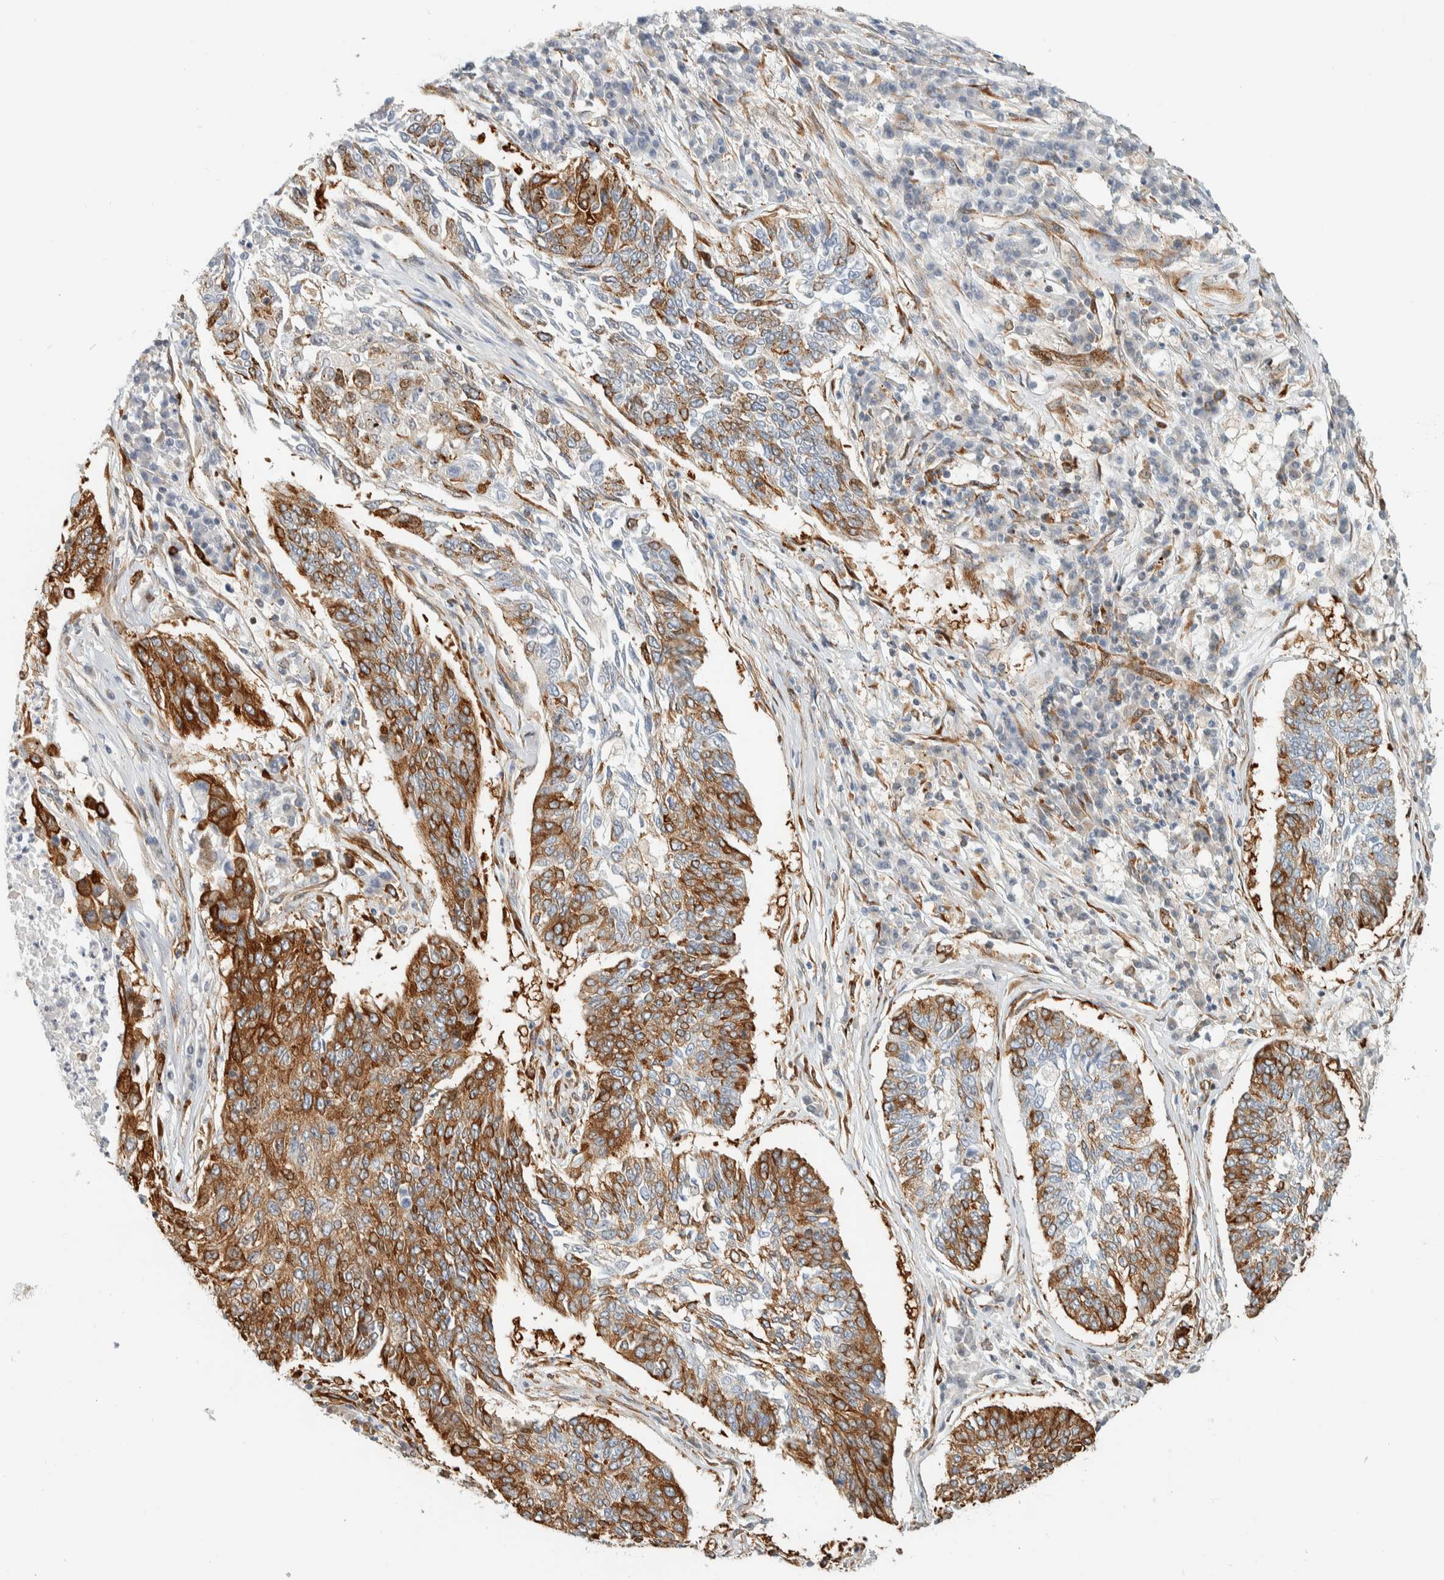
{"staining": {"intensity": "moderate", "quantity": "25%-75%", "location": "cytoplasmic/membranous"}, "tissue": "lung cancer", "cell_type": "Tumor cells", "image_type": "cancer", "snomed": [{"axis": "morphology", "description": "Normal tissue, NOS"}, {"axis": "morphology", "description": "Squamous cell carcinoma, NOS"}, {"axis": "topography", "description": "Cartilage tissue"}, {"axis": "topography", "description": "Bronchus"}, {"axis": "topography", "description": "Lung"}], "caption": "Moderate cytoplasmic/membranous staining is seen in approximately 25%-75% of tumor cells in lung cancer (squamous cell carcinoma). The staining was performed using DAB (3,3'-diaminobenzidine), with brown indicating positive protein expression. Nuclei are stained blue with hematoxylin.", "gene": "LLGL2", "patient": {"sex": "female", "age": 49}}